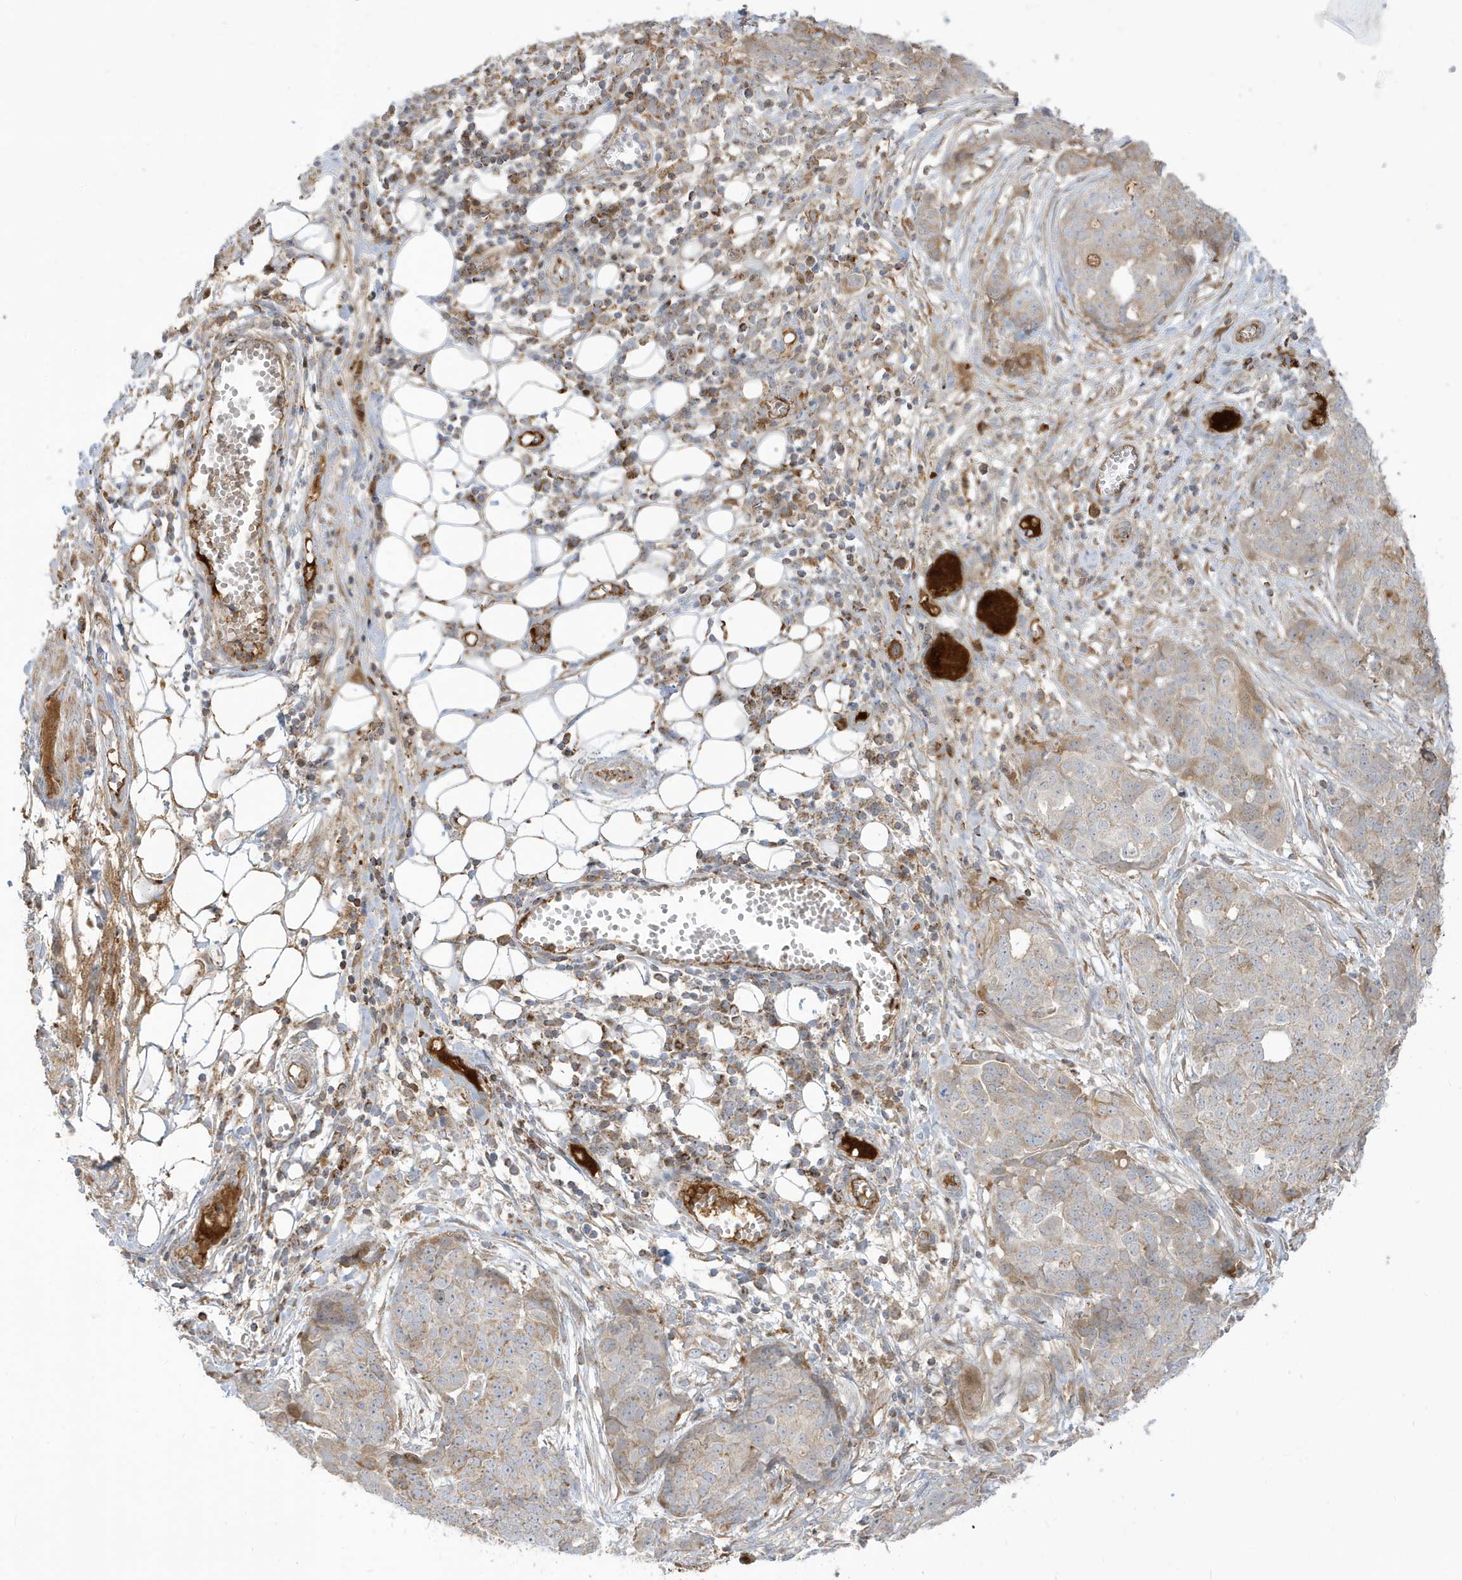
{"staining": {"intensity": "weak", "quantity": "<25%", "location": "cytoplasmic/membranous"}, "tissue": "ovarian cancer", "cell_type": "Tumor cells", "image_type": "cancer", "snomed": [{"axis": "morphology", "description": "Cystadenocarcinoma, serous, NOS"}, {"axis": "topography", "description": "Soft tissue"}, {"axis": "topography", "description": "Ovary"}], "caption": "An image of ovarian serous cystadenocarcinoma stained for a protein displays no brown staining in tumor cells.", "gene": "IFT57", "patient": {"sex": "female", "age": 57}}